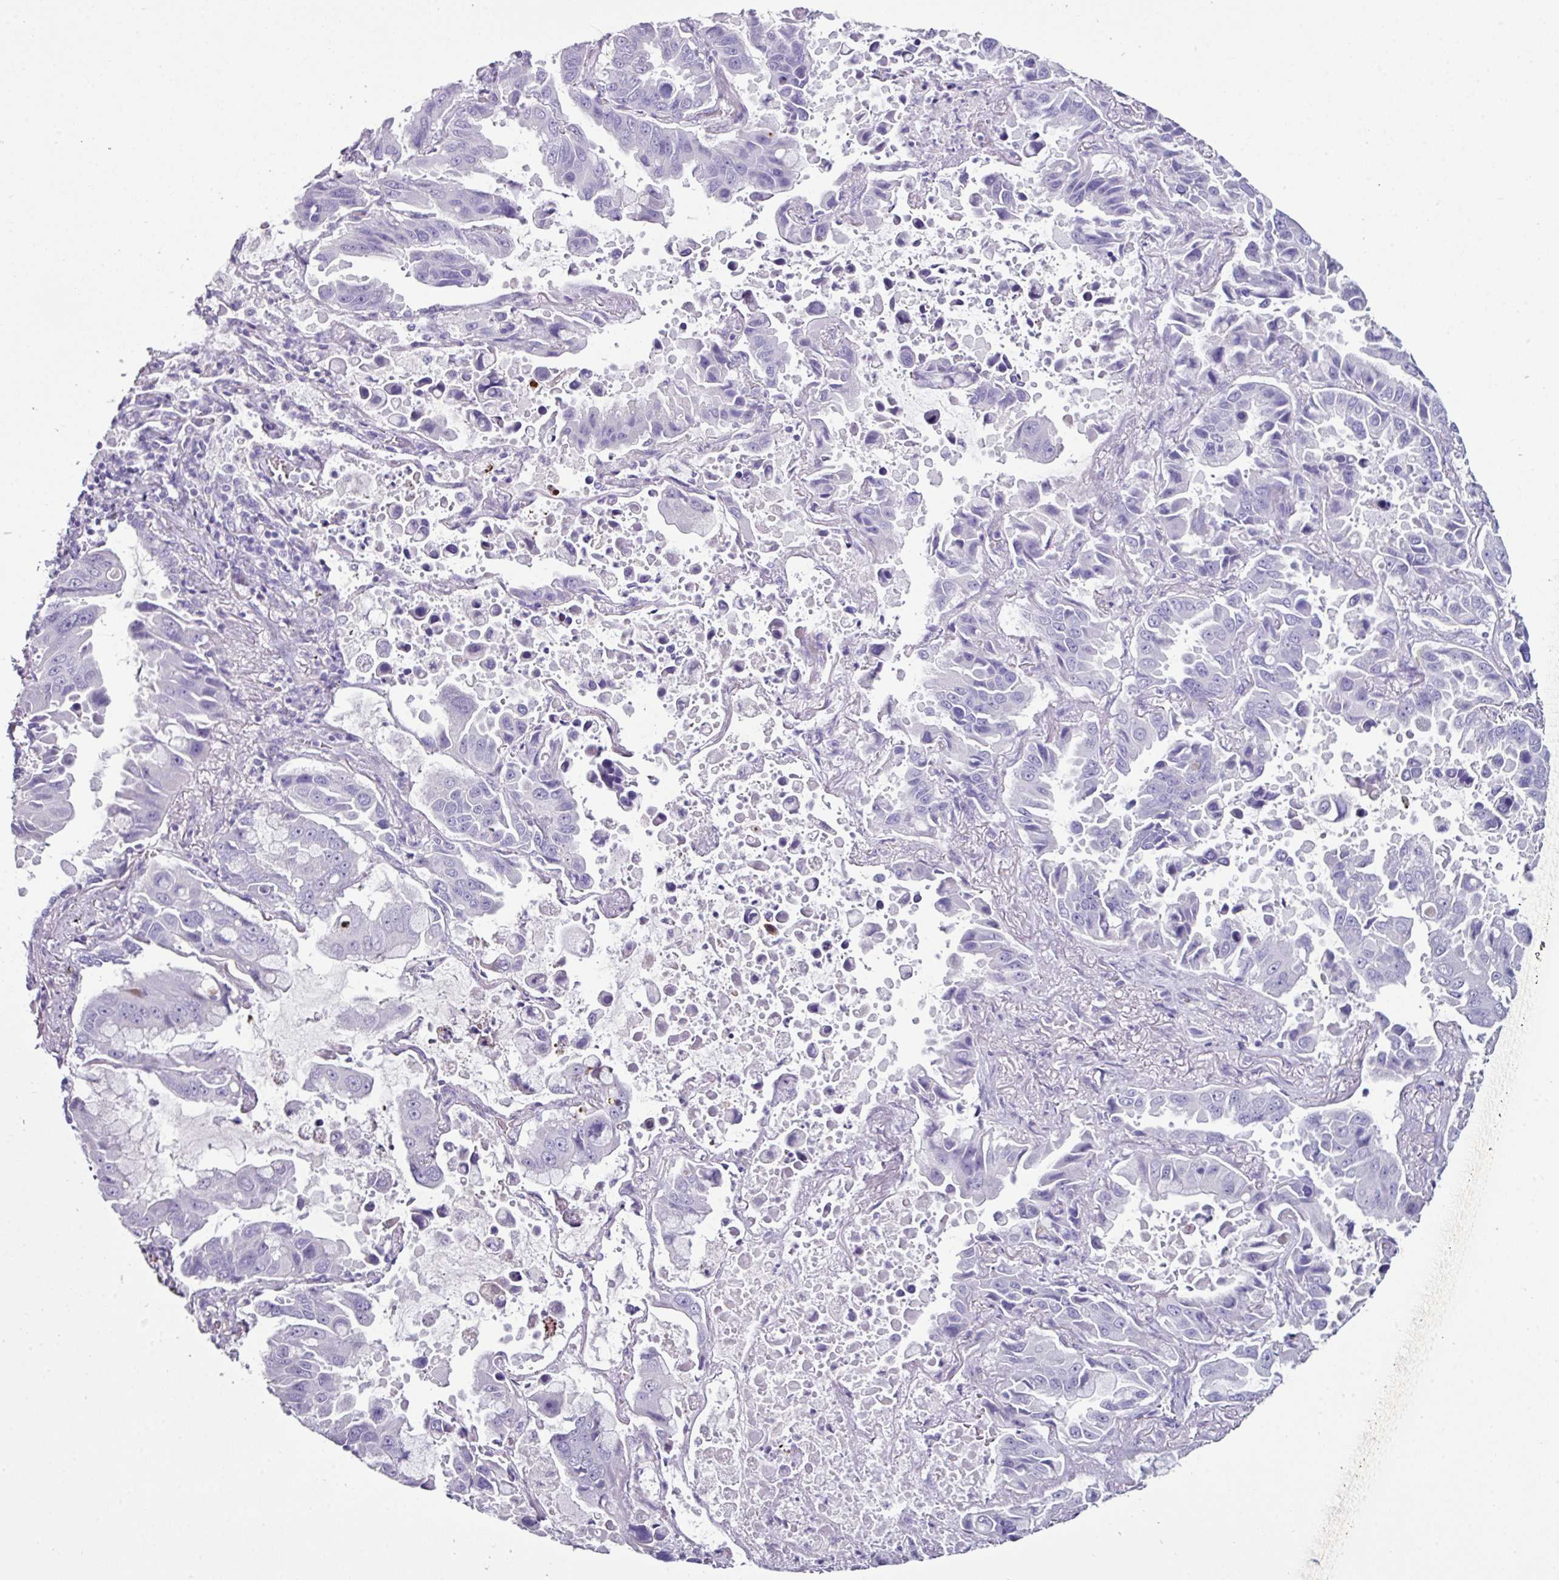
{"staining": {"intensity": "negative", "quantity": "none", "location": "none"}, "tissue": "lung cancer", "cell_type": "Tumor cells", "image_type": "cancer", "snomed": [{"axis": "morphology", "description": "Adenocarcinoma, NOS"}, {"axis": "topography", "description": "Lung"}], "caption": "Tumor cells are negative for brown protein staining in lung cancer (adenocarcinoma).", "gene": "GLP2R", "patient": {"sex": "male", "age": 64}}